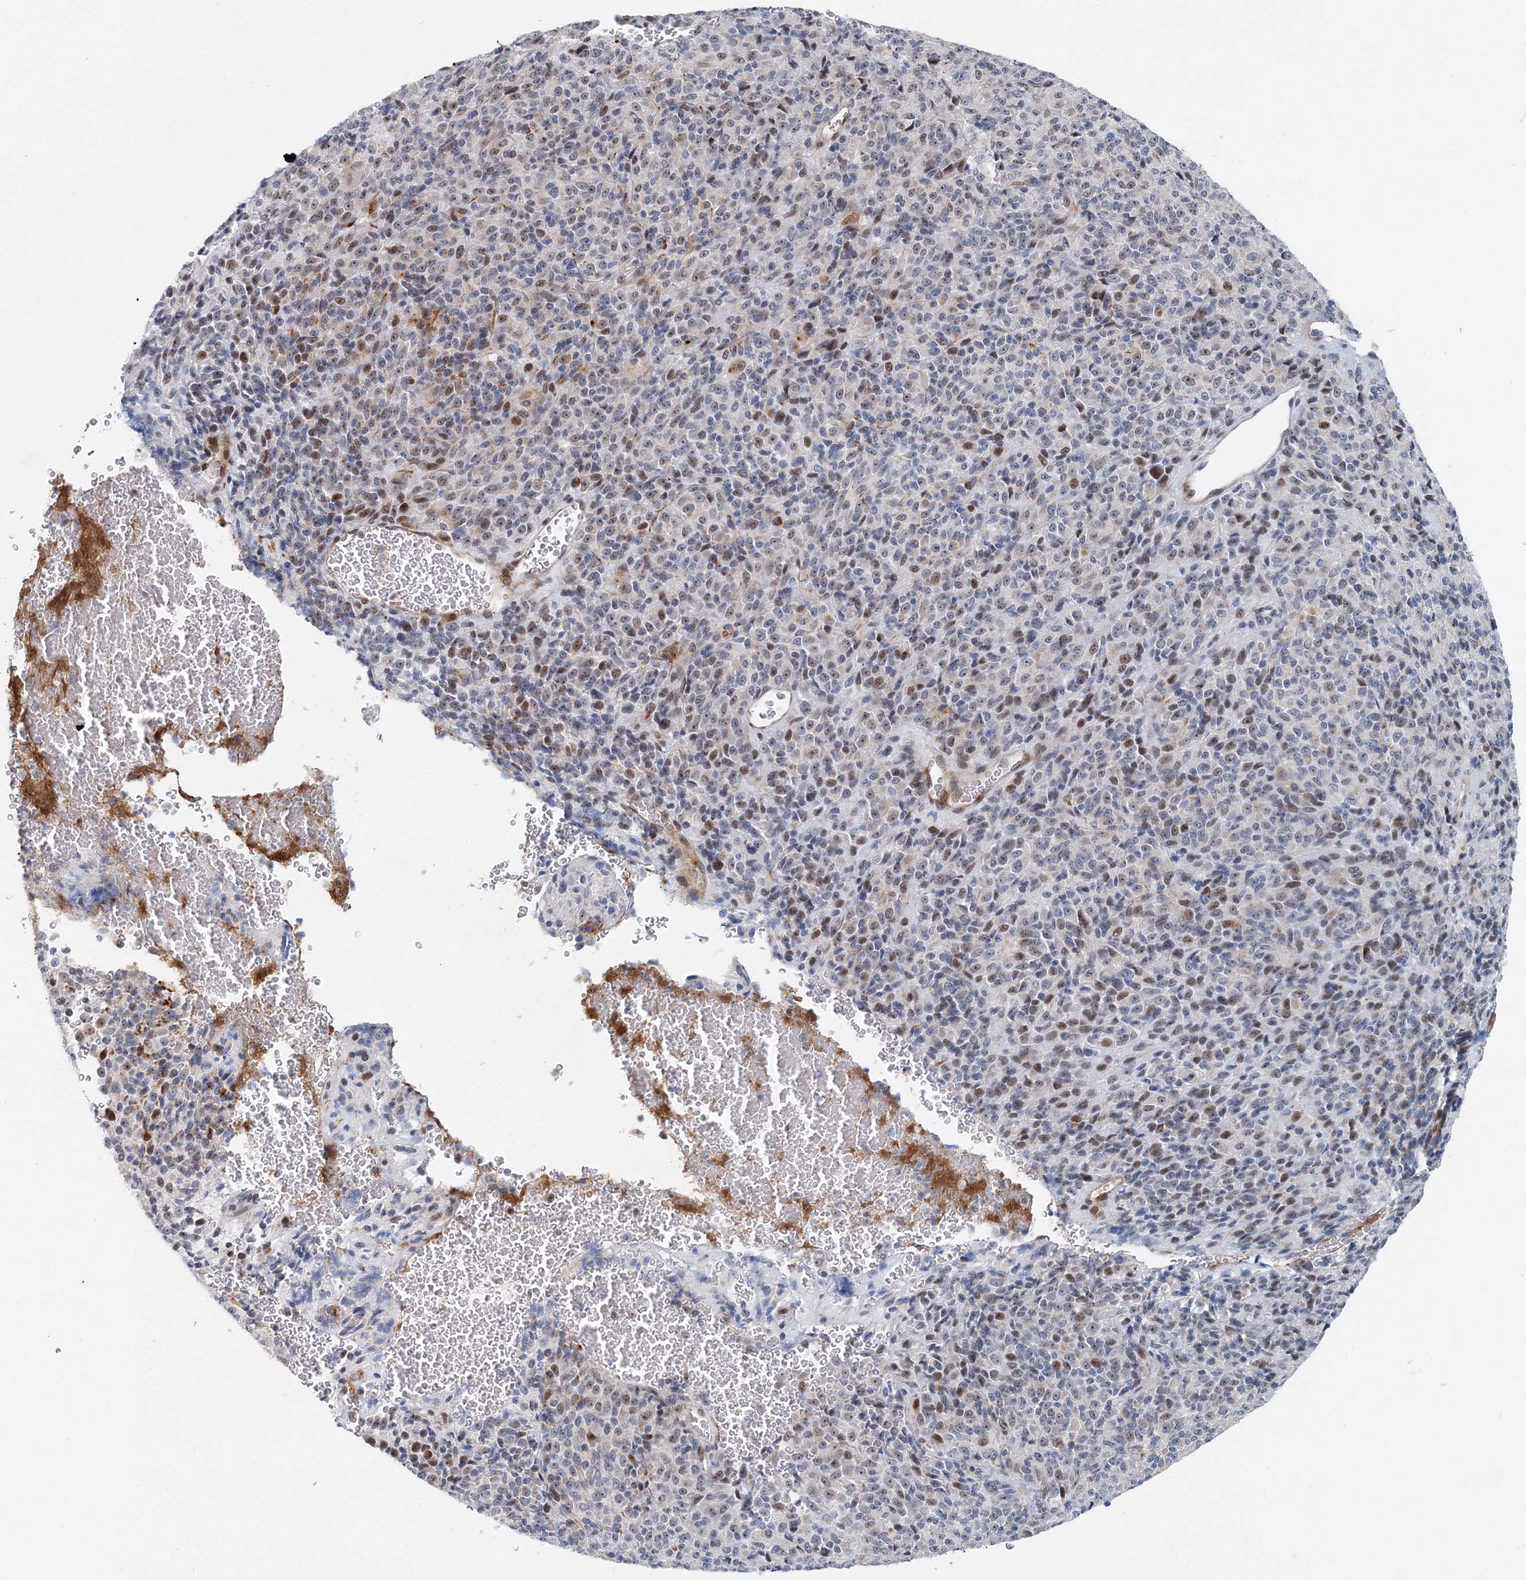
{"staining": {"intensity": "moderate", "quantity": "<25%", "location": "nuclear"}, "tissue": "melanoma", "cell_type": "Tumor cells", "image_type": "cancer", "snomed": [{"axis": "morphology", "description": "Malignant melanoma, Metastatic site"}, {"axis": "topography", "description": "Brain"}], "caption": "Tumor cells demonstrate moderate nuclear expression in approximately <25% of cells in melanoma.", "gene": "UIMC1", "patient": {"sex": "female", "age": 56}}